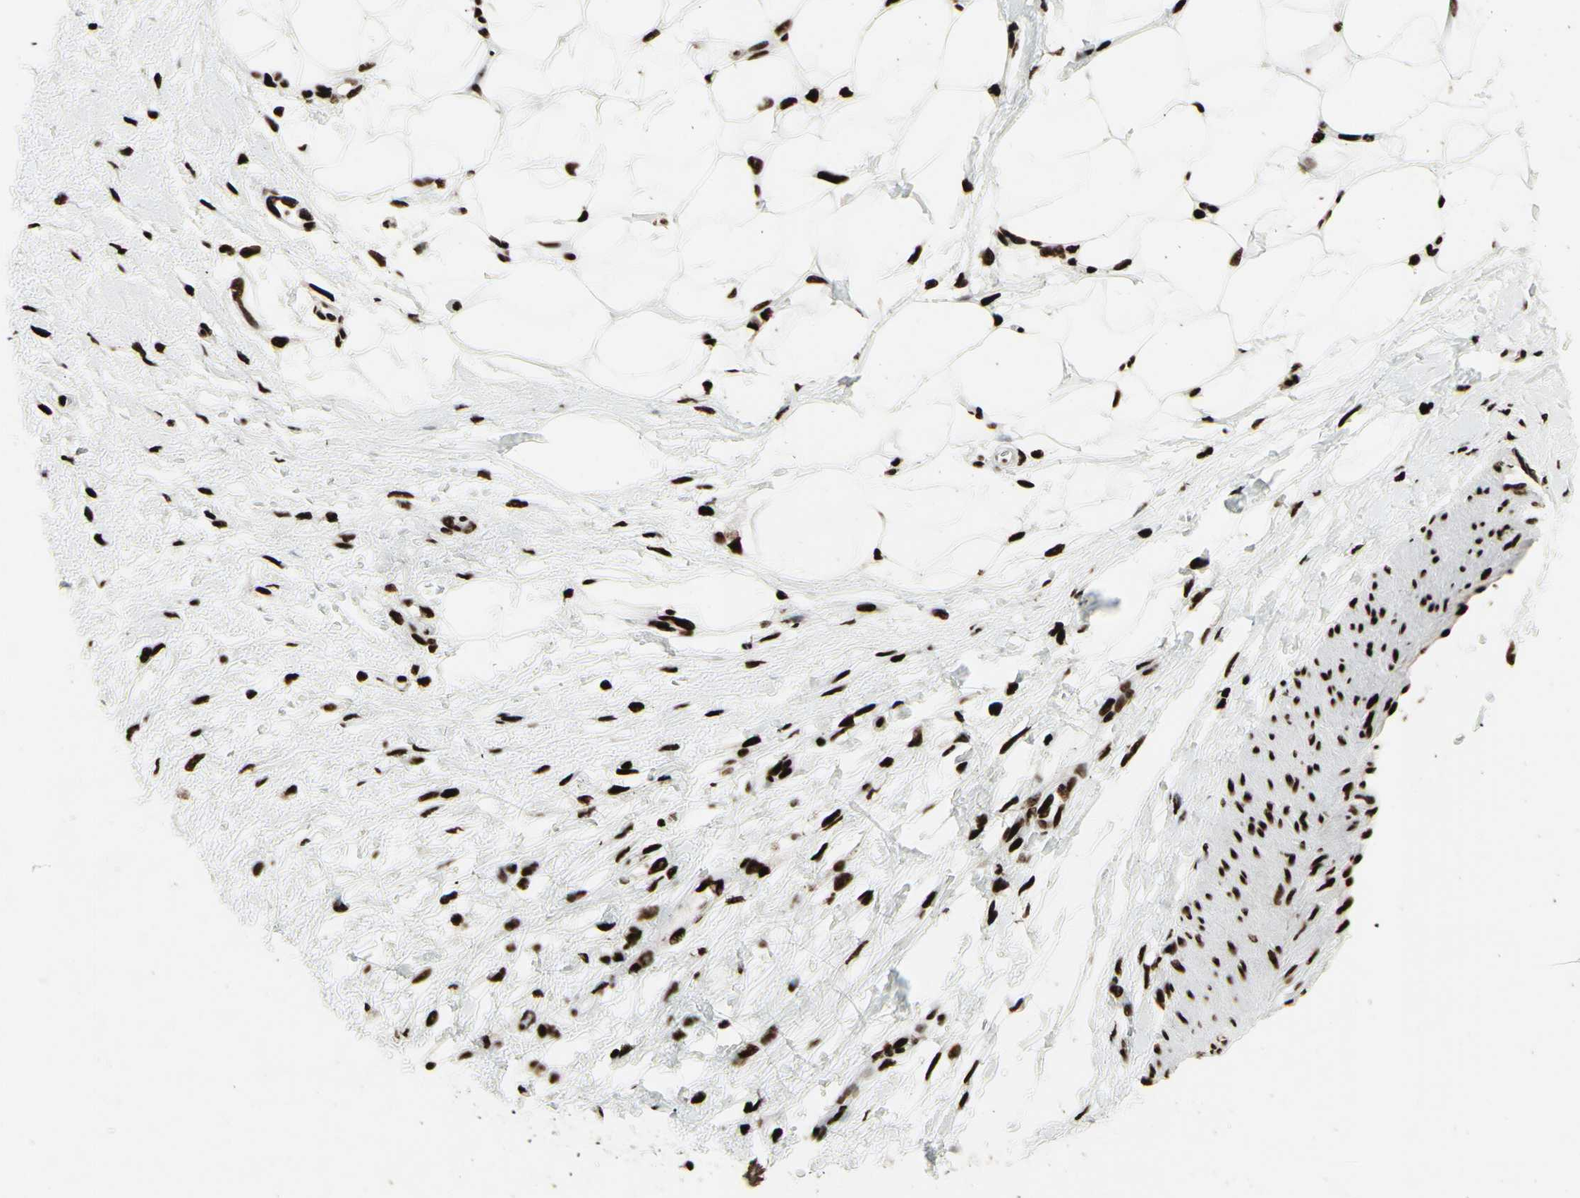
{"staining": {"intensity": "strong", "quantity": ">75%", "location": "nuclear"}, "tissue": "adipose tissue", "cell_type": "Adipocytes", "image_type": "normal", "snomed": [{"axis": "morphology", "description": "Normal tissue, NOS"}, {"axis": "morphology", "description": "Urothelial carcinoma, High grade"}, {"axis": "topography", "description": "Vascular tissue"}, {"axis": "topography", "description": "Urinary bladder"}], "caption": "This micrograph displays IHC staining of unremarkable adipose tissue, with high strong nuclear positivity in about >75% of adipocytes.", "gene": "U2AF2", "patient": {"sex": "female", "age": 56}}